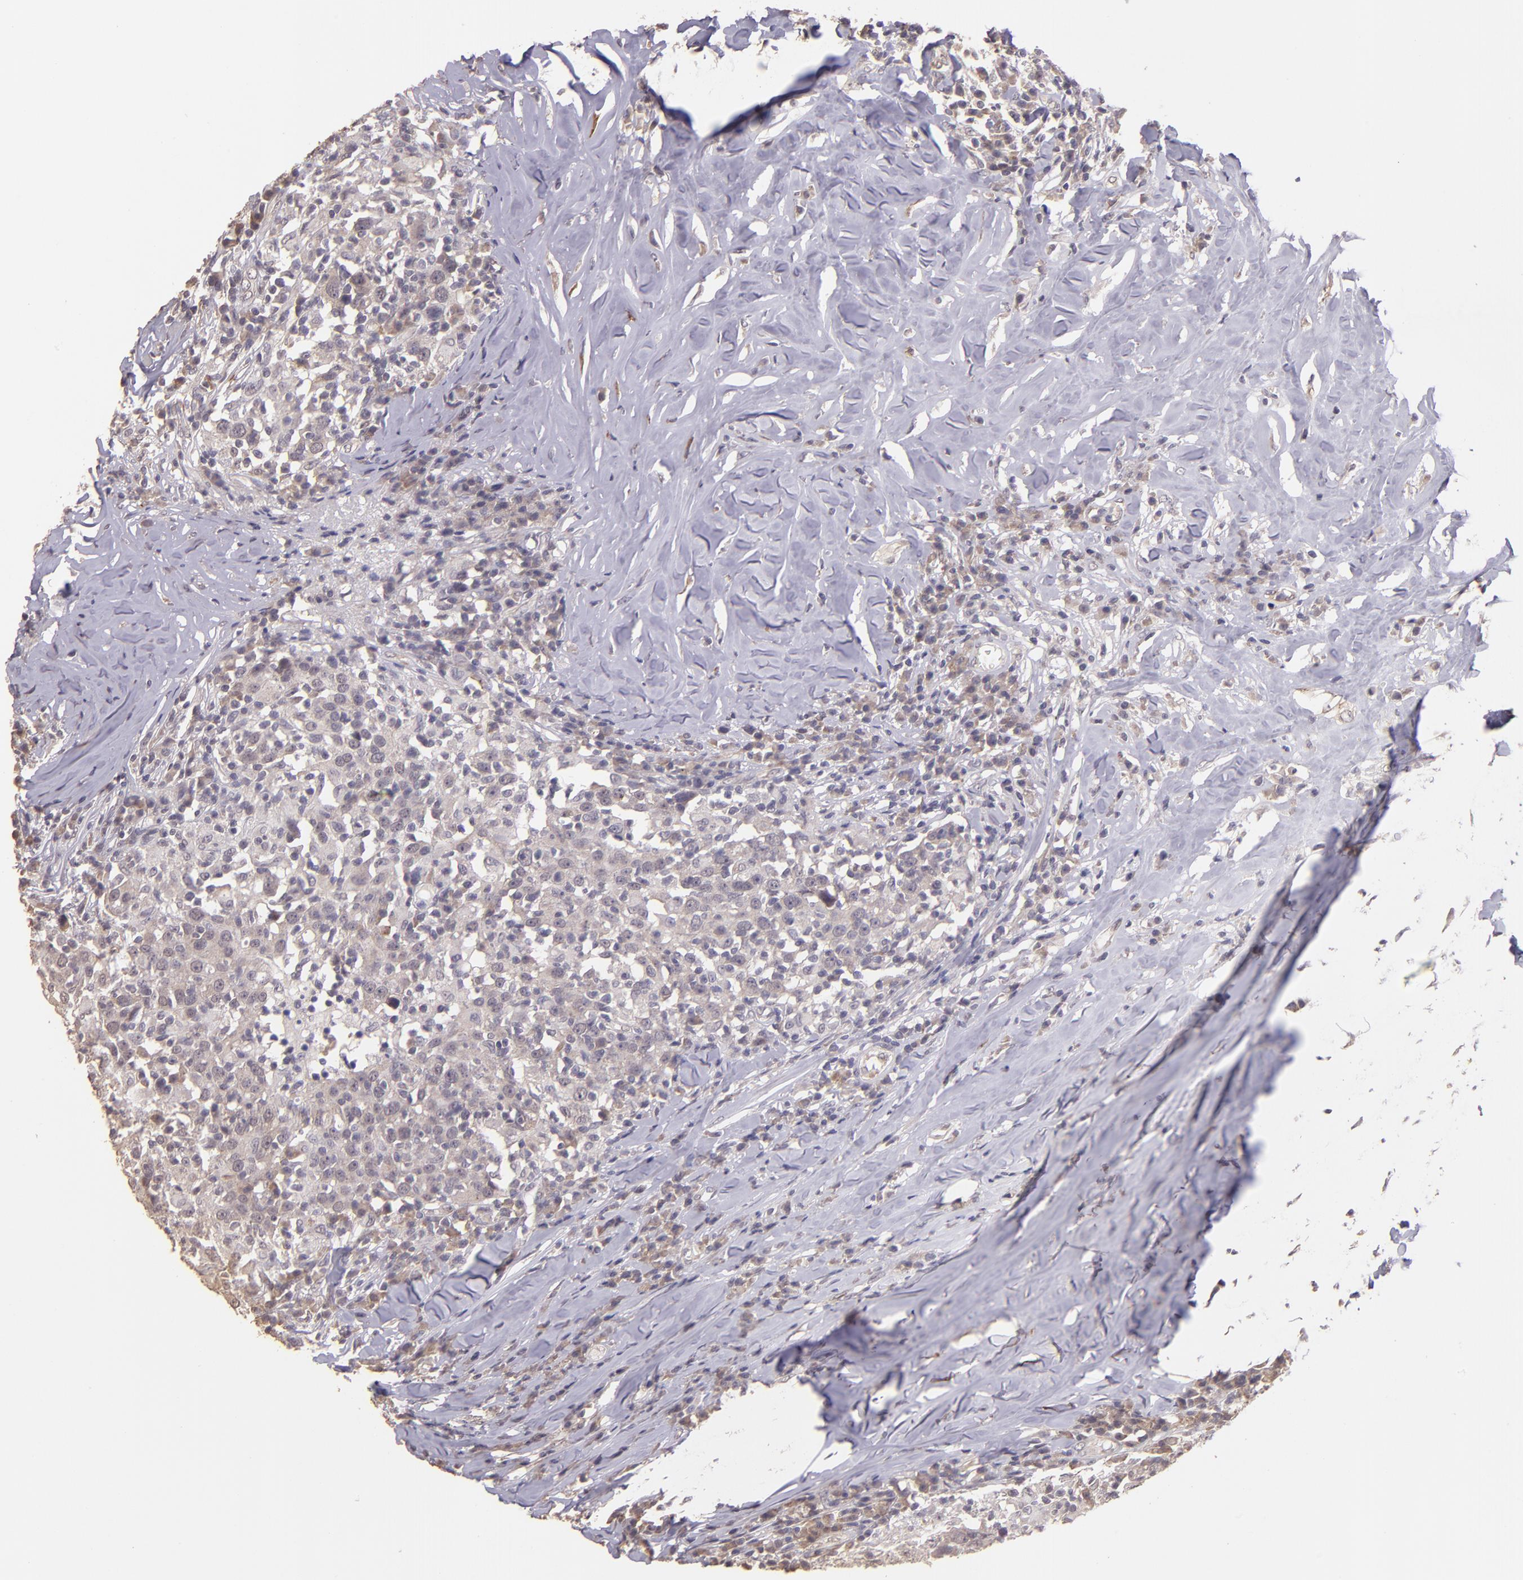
{"staining": {"intensity": "weak", "quantity": ">75%", "location": "cytoplasmic/membranous"}, "tissue": "head and neck cancer", "cell_type": "Tumor cells", "image_type": "cancer", "snomed": [{"axis": "morphology", "description": "Adenocarcinoma, NOS"}, {"axis": "topography", "description": "Salivary gland"}, {"axis": "topography", "description": "Head-Neck"}], "caption": "This histopathology image exhibits immunohistochemistry staining of human adenocarcinoma (head and neck), with low weak cytoplasmic/membranous expression in approximately >75% of tumor cells.", "gene": "TAF7L", "patient": {"sex": "female", "age": 65}}